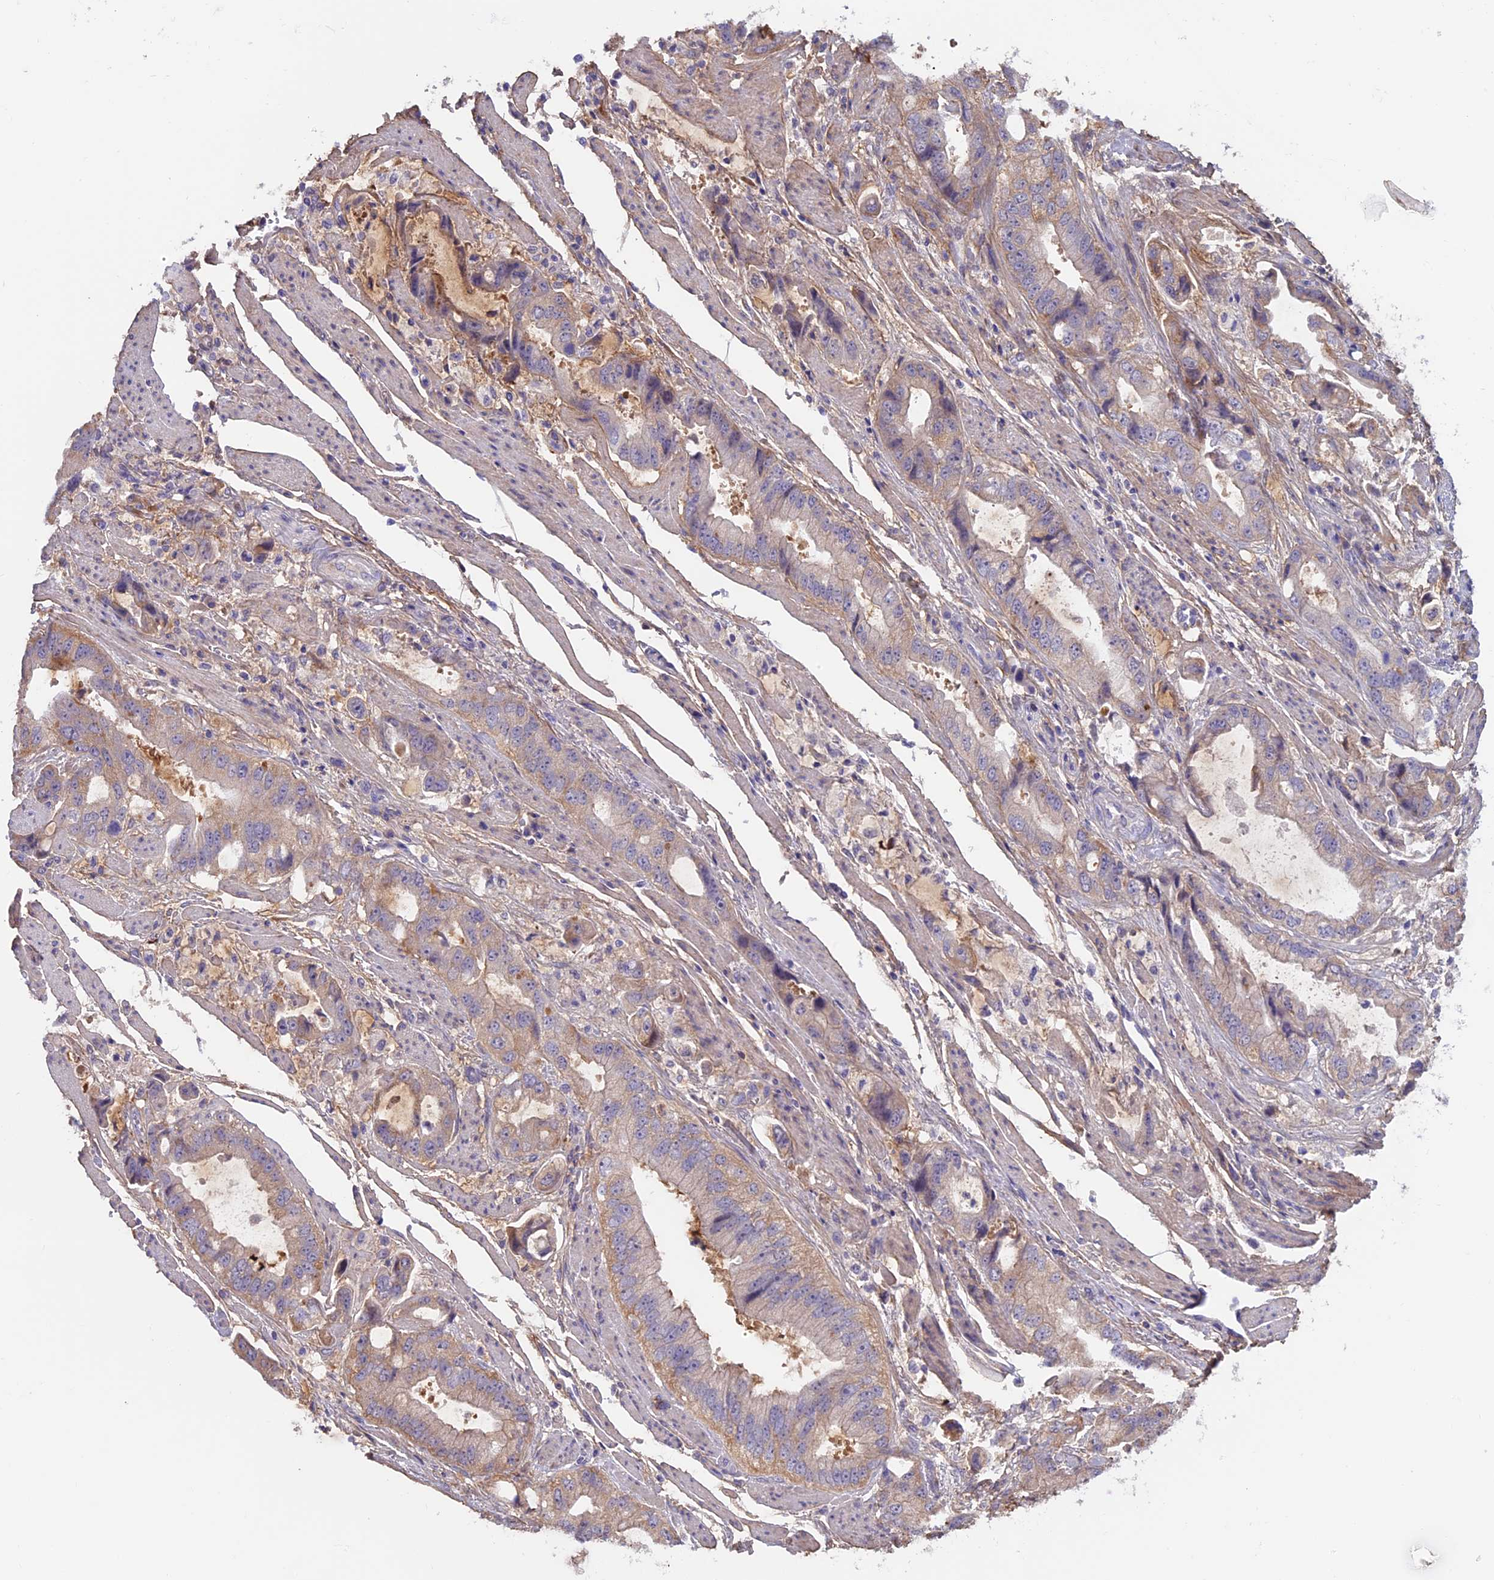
{"staining": {"intensity": "weak", "quantity": "25%-75%", "location": "cytoplasmic/membranous"}, "tissue": "stomach cancer", "cell_type": "Tumor cells", "image_type": "cancer", "snomed": [{"axis": "morphology", "description": "Adenocarcinoma, NOS"}, {"axis": "topography", "description": "Stomach"}], "caption": "IHC photomicrograph of neoplastic tissue: adenocarcinoma (stomach) stained using immunohistochemistry exhibits low levels of weak protein expression localized specifically in the cytoplasmic/membranous of tumor cells, appearing as a cytoplasmic/membranous brown color.", "gene": "COL4A3", "patient": {"sex": "male", "age": 62}}